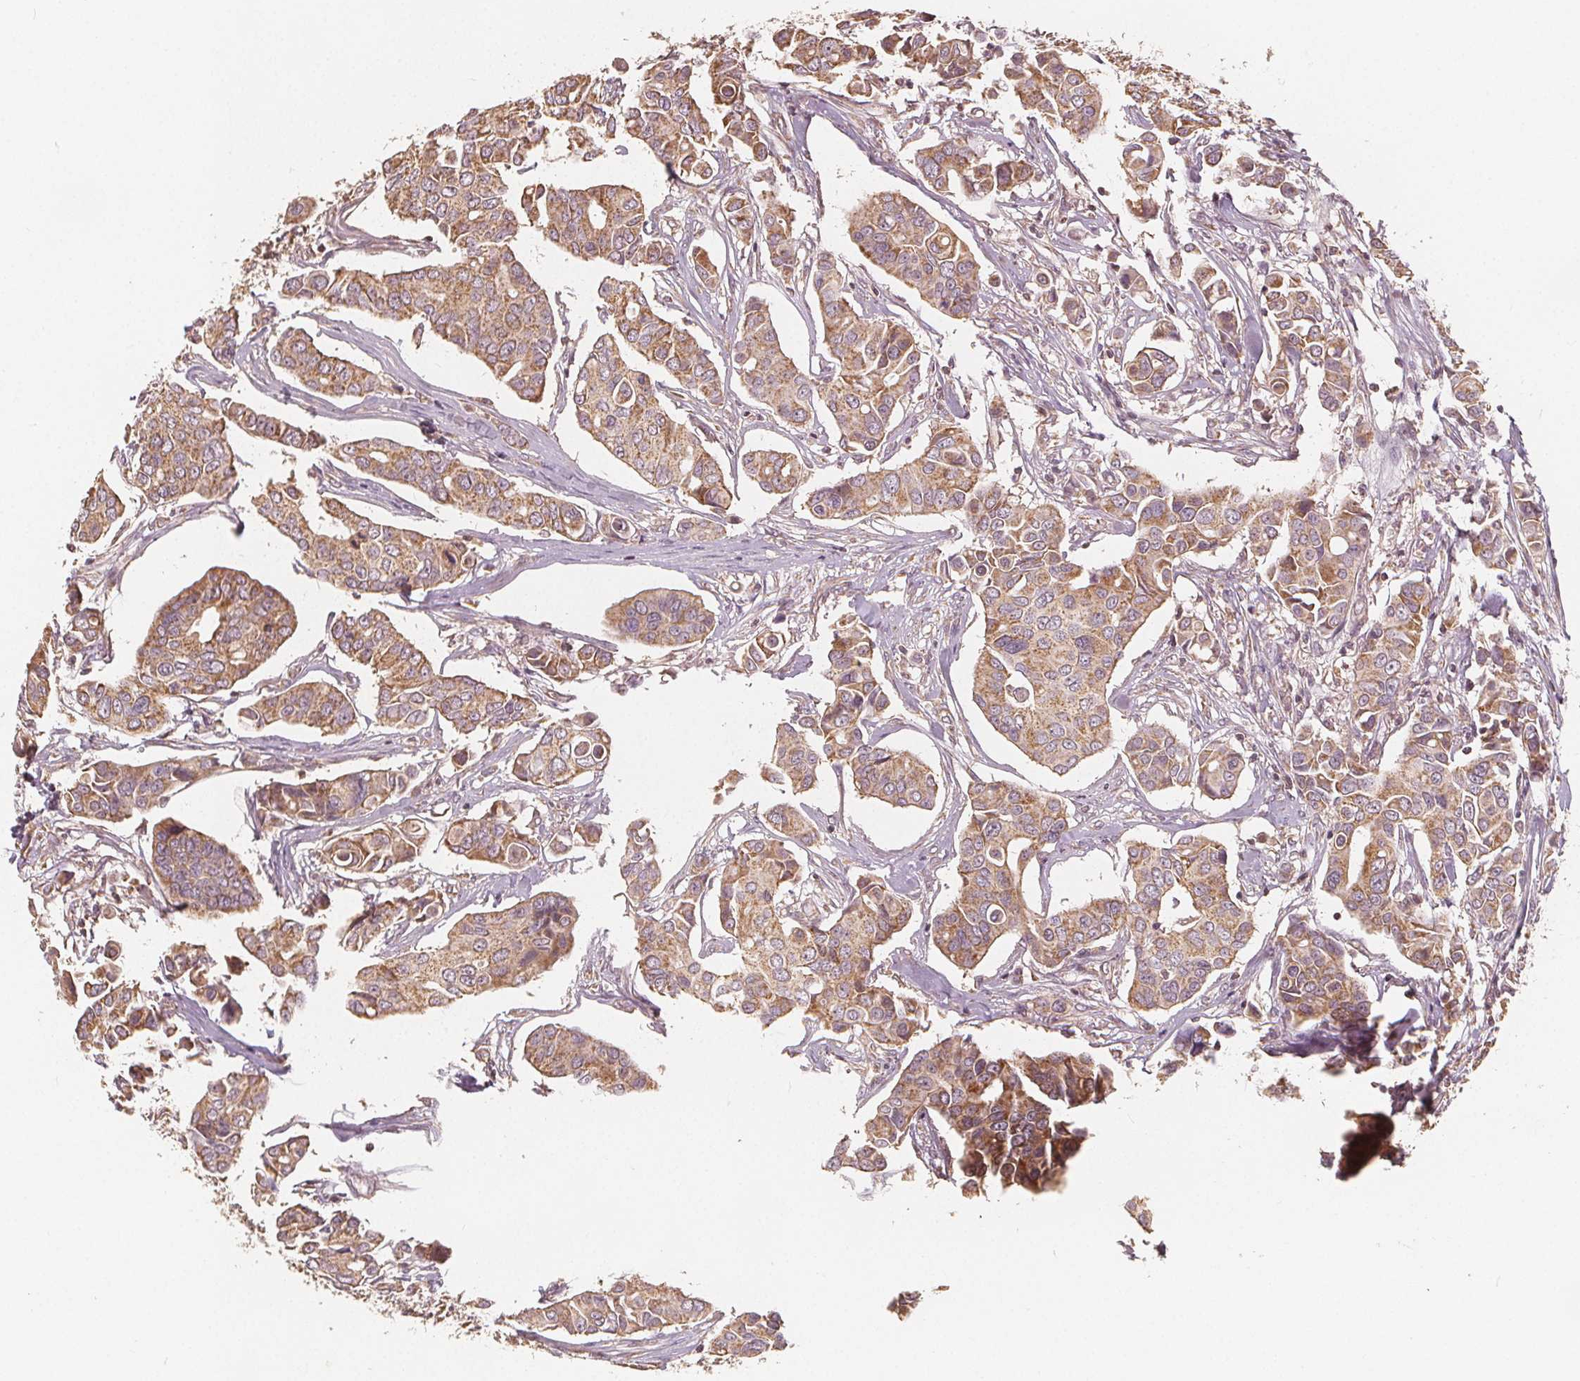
{"staining": {"intensity": "moderate", "quantity": ">75%", "location": "cytoplasmic/membranous"}, "tissue": "breast cancer", "cell_type": "Tumor cells", "image_type": "cancer", "snomed": [{"axis": "morphology", "description": "Duct carcinoma"}, {"axis": "topography", "description": "Breast"}], "caption": "IHC photomicrograph of neoplastic tissue: human intraductal carcinoma (breast) stained using immunohistochemistry (IHC) exhibits medium levels of moderate protein expression localized specifically in the cytoplasmic/membranous of tumor cells, appearing as a cytoplasmic/membranous brown color.", "gene": "PEX26", "patient": {"sex": "female", "age": 54}}